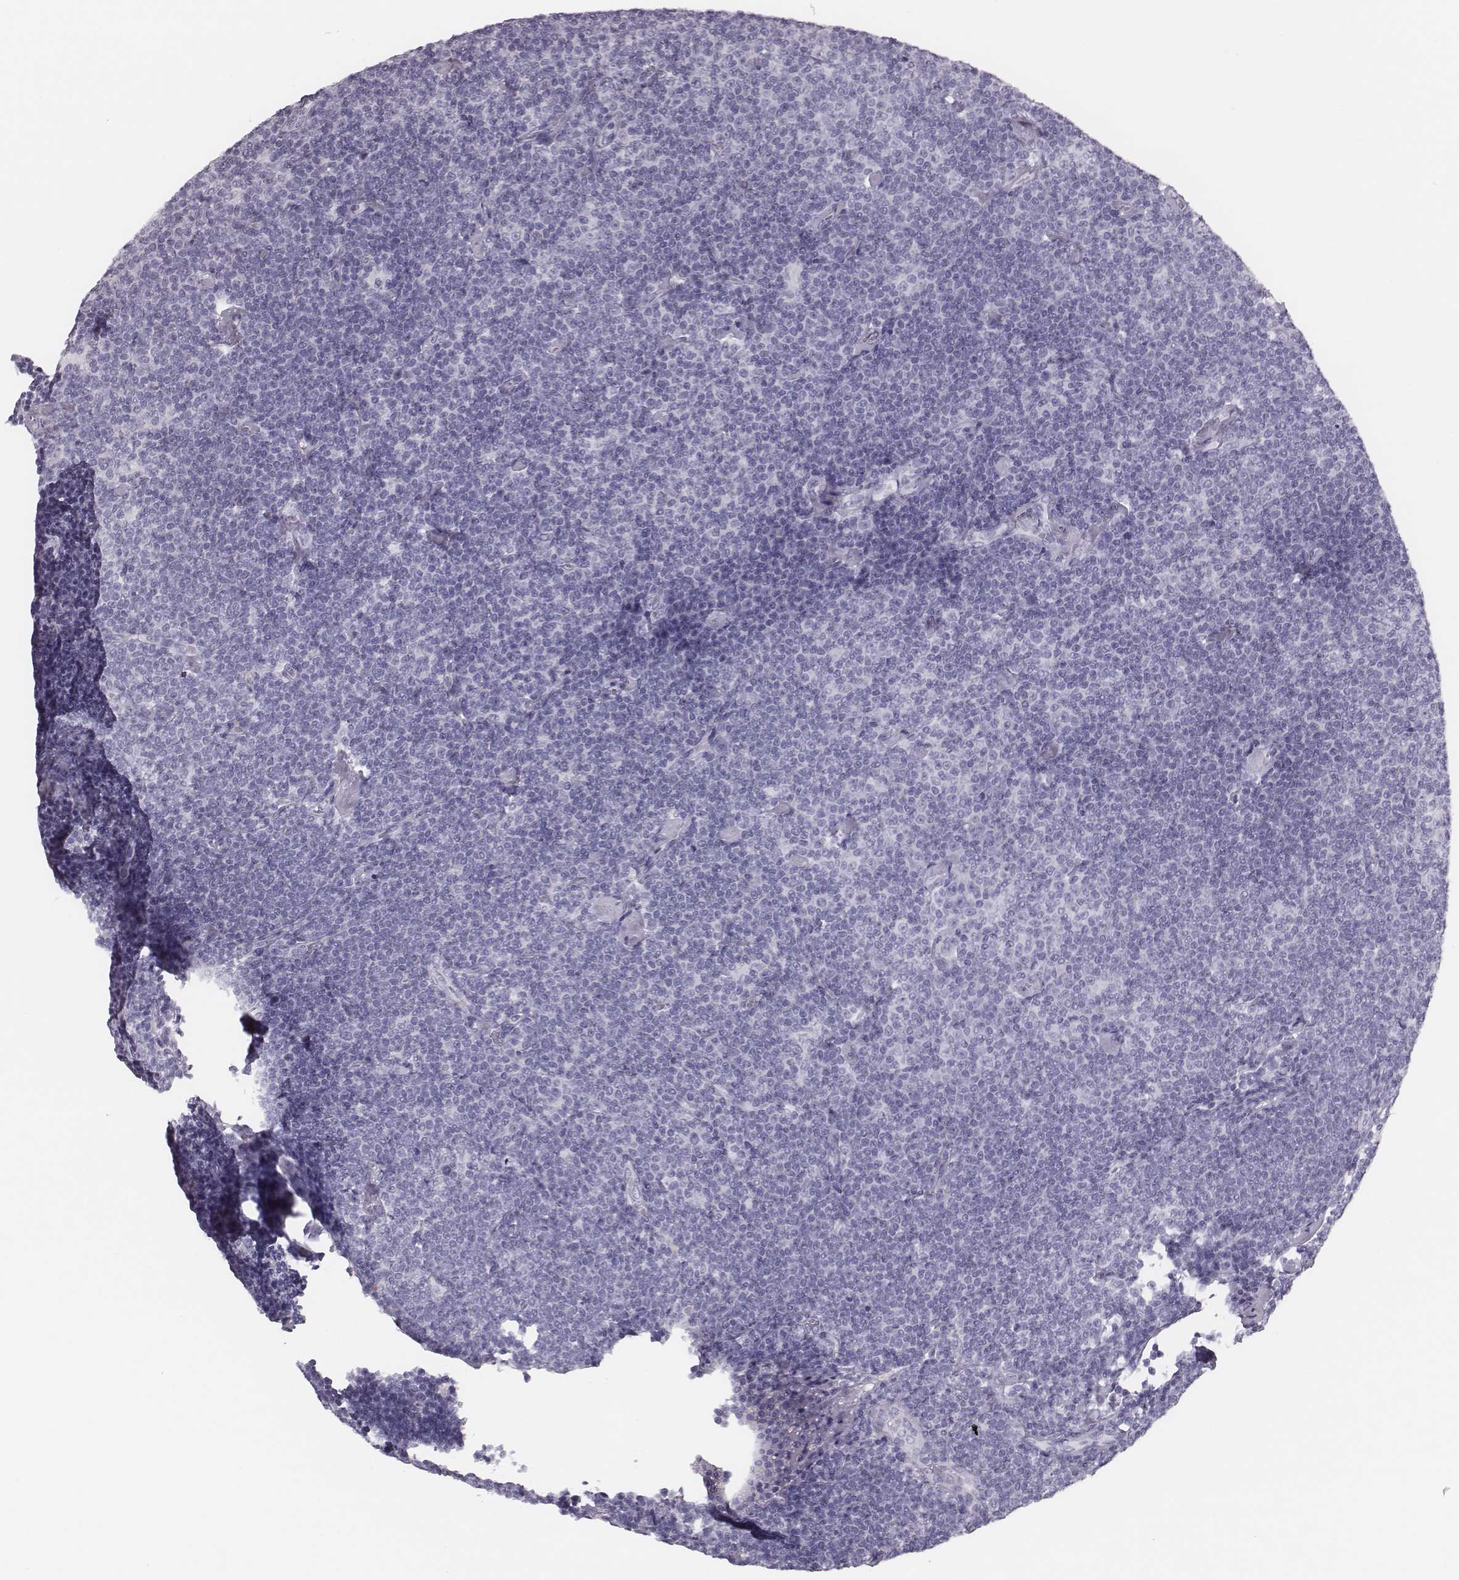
{"staining": {"intensity": "negative", "quantity": "none", "location": "none"}, "tissue": "lymphoma", "cell_type": "Tumor cells", "image_type": "cancer", "snomed": [{"axis": "morphology", "description": "Malignant lymphoma, non-Hodgkin's type, Low grade"}, {"axis": "topography", "description": "Lymph node"}], "caption": "Tumor cells show no significant expression in low-grade malignant lymphoma, non-Hodgkin's type.", "gene": "CSH1", "patient": {"sex": "male", "age": 81}}